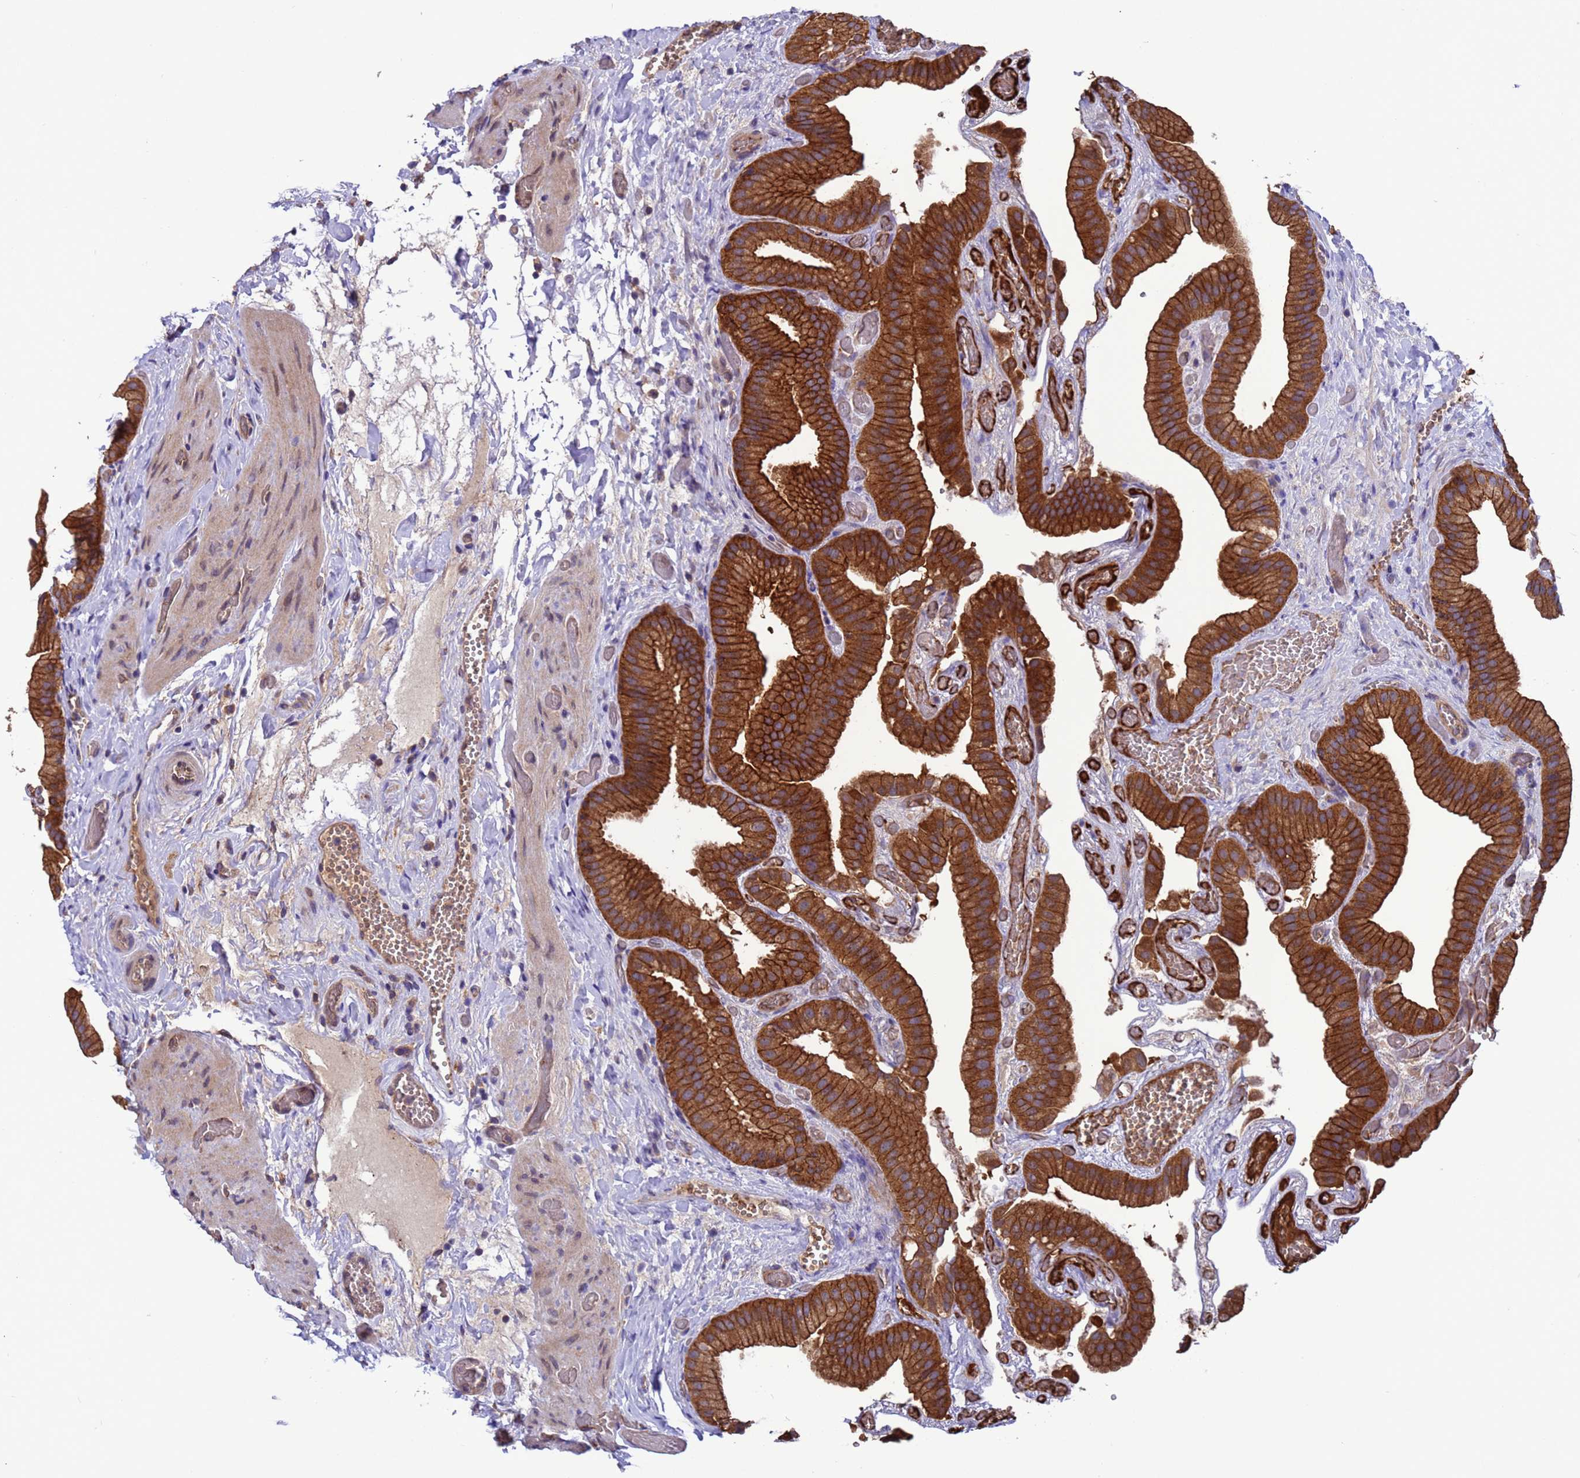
{"staining": {"intensity": "strong", "quantity": ">75%", "location": "cytoplasmic/membranous"}, "tissue": "gallbladder", "cell_type": "Glandular cells", "image_type": "normal", "snomed": [{"axis": "morphology", "description": "Normal tissue, NOS"}, {"axis": "topography", "description": "Gallbladder"}], "caption": "Approximately >75% of glandular cells in normal gallbladder show strong cytoplasmic/membranous protein positivity as visualized by brown immunohistochemical staining.", "gene": "ARHGAP12", "patient": {"sex": "female", "age": 64}}